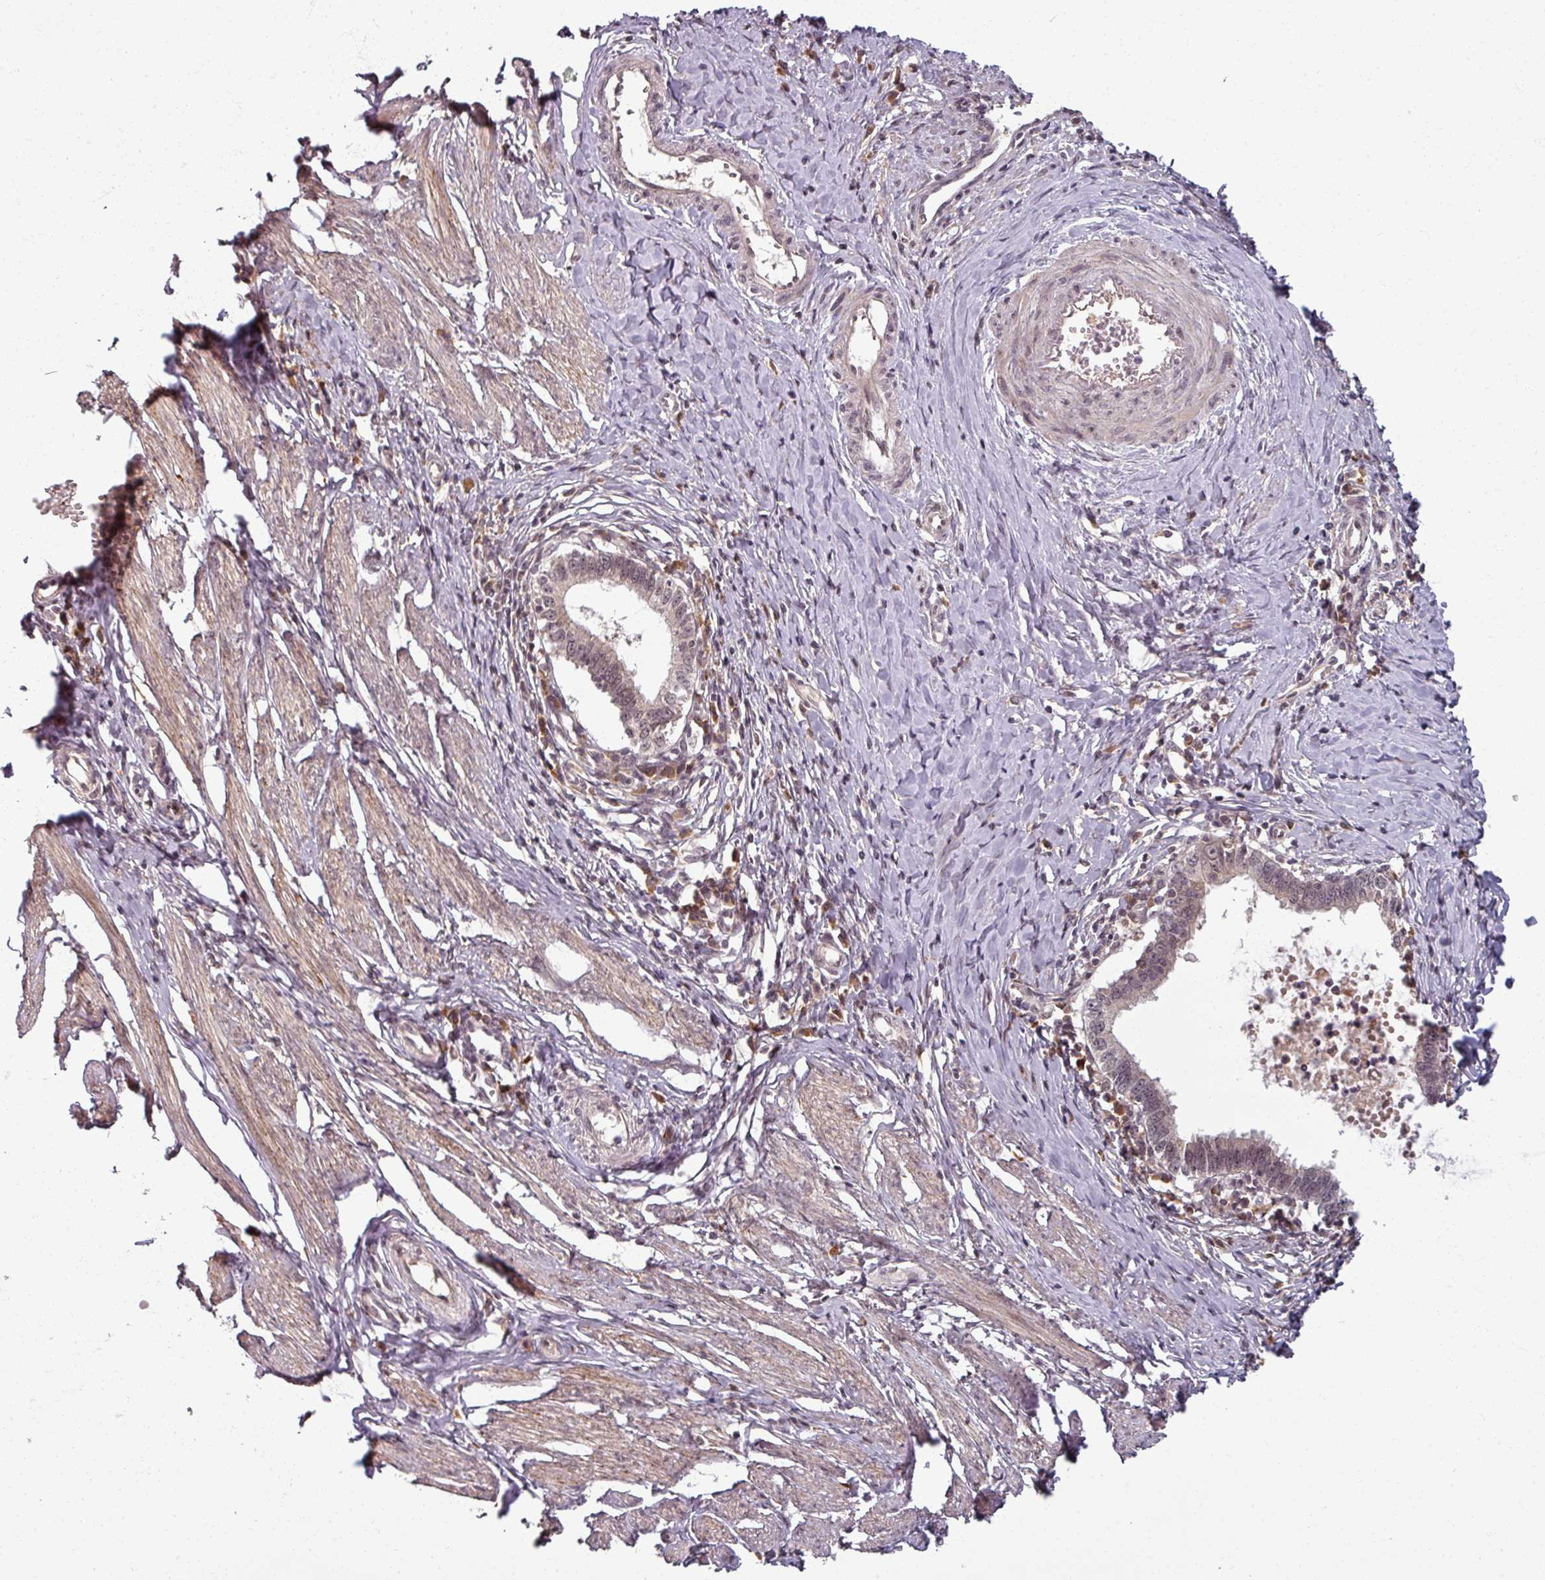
{"staining": {"intensity": "negative", "quantity": "none", "location": "none"}, "tissue": "cervical cancer", "cell_type": "Tumor cells", "image_type": "cancer", "snomed": [{"axis": "morphology", "description": "Adenocarcinoma, NOS"}, {"axis": "topography", "description": "Cervix"}], "caption": "This is an immunohistochemistry photomicrograph of adenocarcinoma (cervical). There is no staining in tumor cells.", "gene": "POLR2G", "patient": {"sex": "female", "age": 36}}